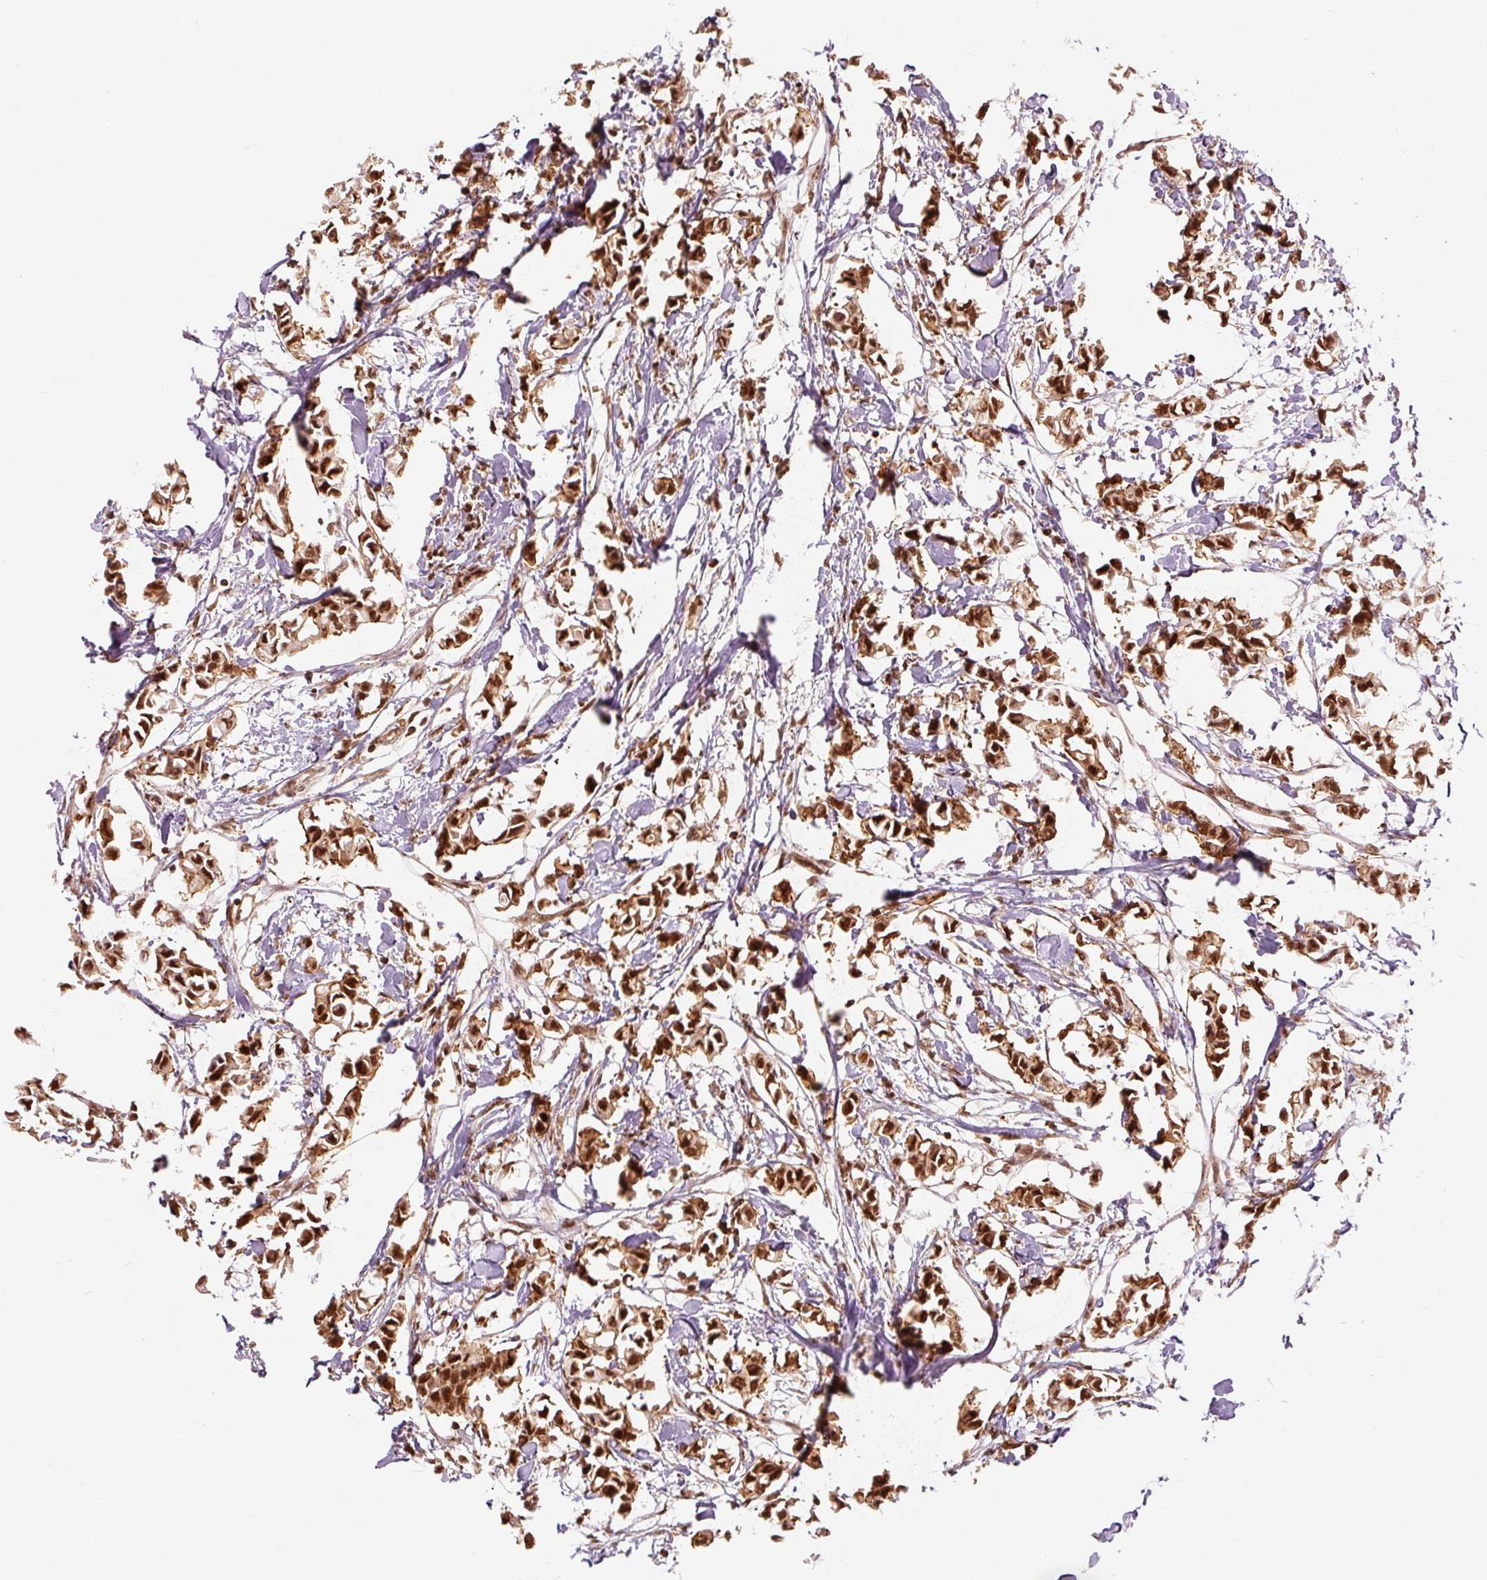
{"staining": {"intensity": "strong", "quantity": ">75%", "location": "nuclear"}, "tissue": "breast cancer", "cell_type": "Tumor cells", "image_type": "cancer", "snomed": [{"axis": "morphology", "description": "Duct carcinoma"}, {"axis": "topography", "description": "Breast"}], "caption": "Strong nuclear staining for a protein is appreciated in approximately >75% of tumor cells of breast cancer using IHC.", "gene": "CSTF1", "patient": {"sex": "female", "age": 41}}